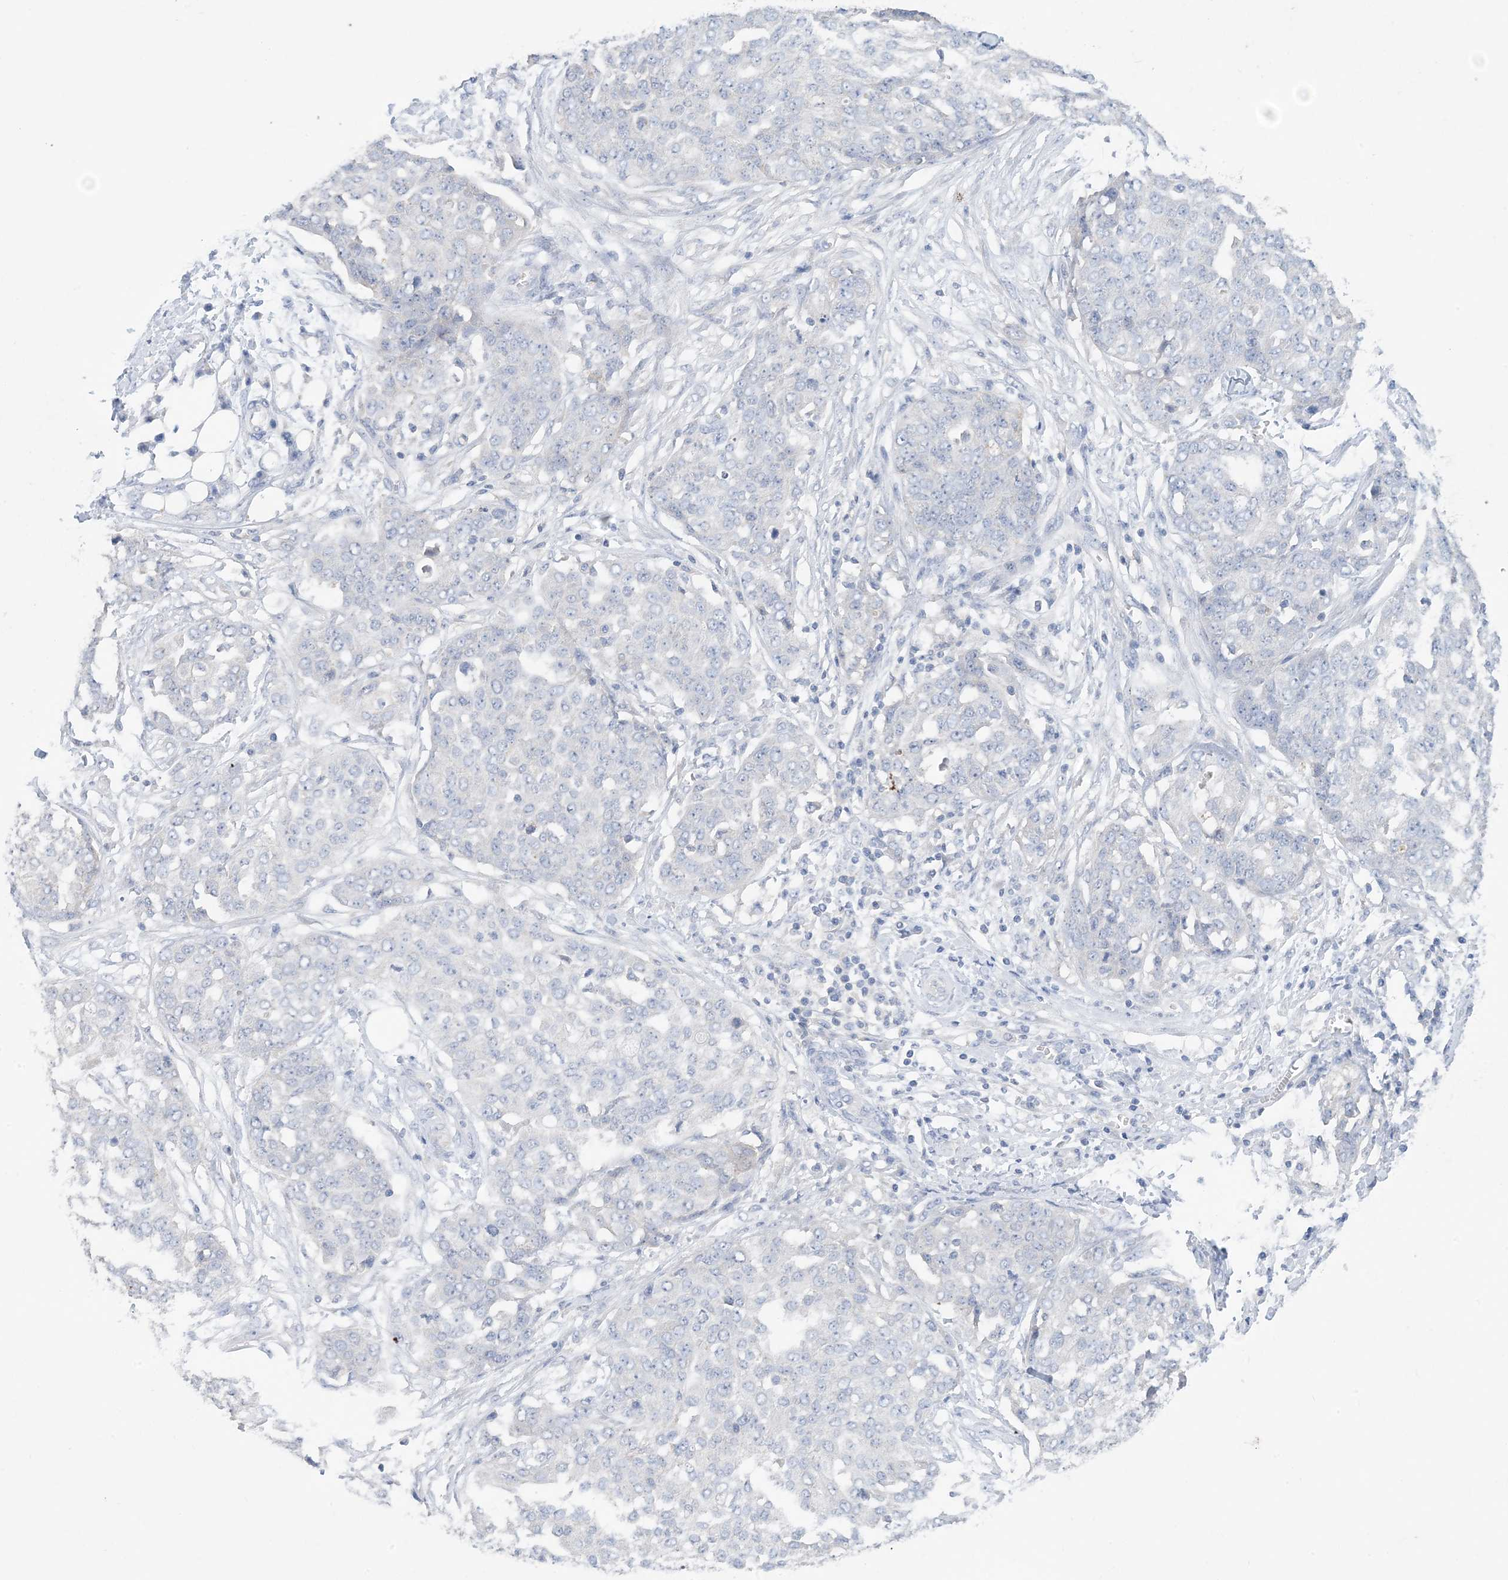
{"staining": {"intensity": "negative", "quantity": "none", "location": "none"}, "tissue": "ovarian cancer", "cell_type": "Tumor cells", "image_type": "cancer", "snomed": [{"axis": "morphology", "description": "Cystadenocarcinoma, serous, NOS"}, {"axis": "topography", "description": "Soft tissue"}, {"axis": "topography", "description": "Ovary"}], "caption": "Micrograph shows no protein staining in tumor cells of ovarian cancer (serous cystadenocarcinoma) tissue.", "gene": "KPRP", "patient": {"sex": "female", "age": 57}}